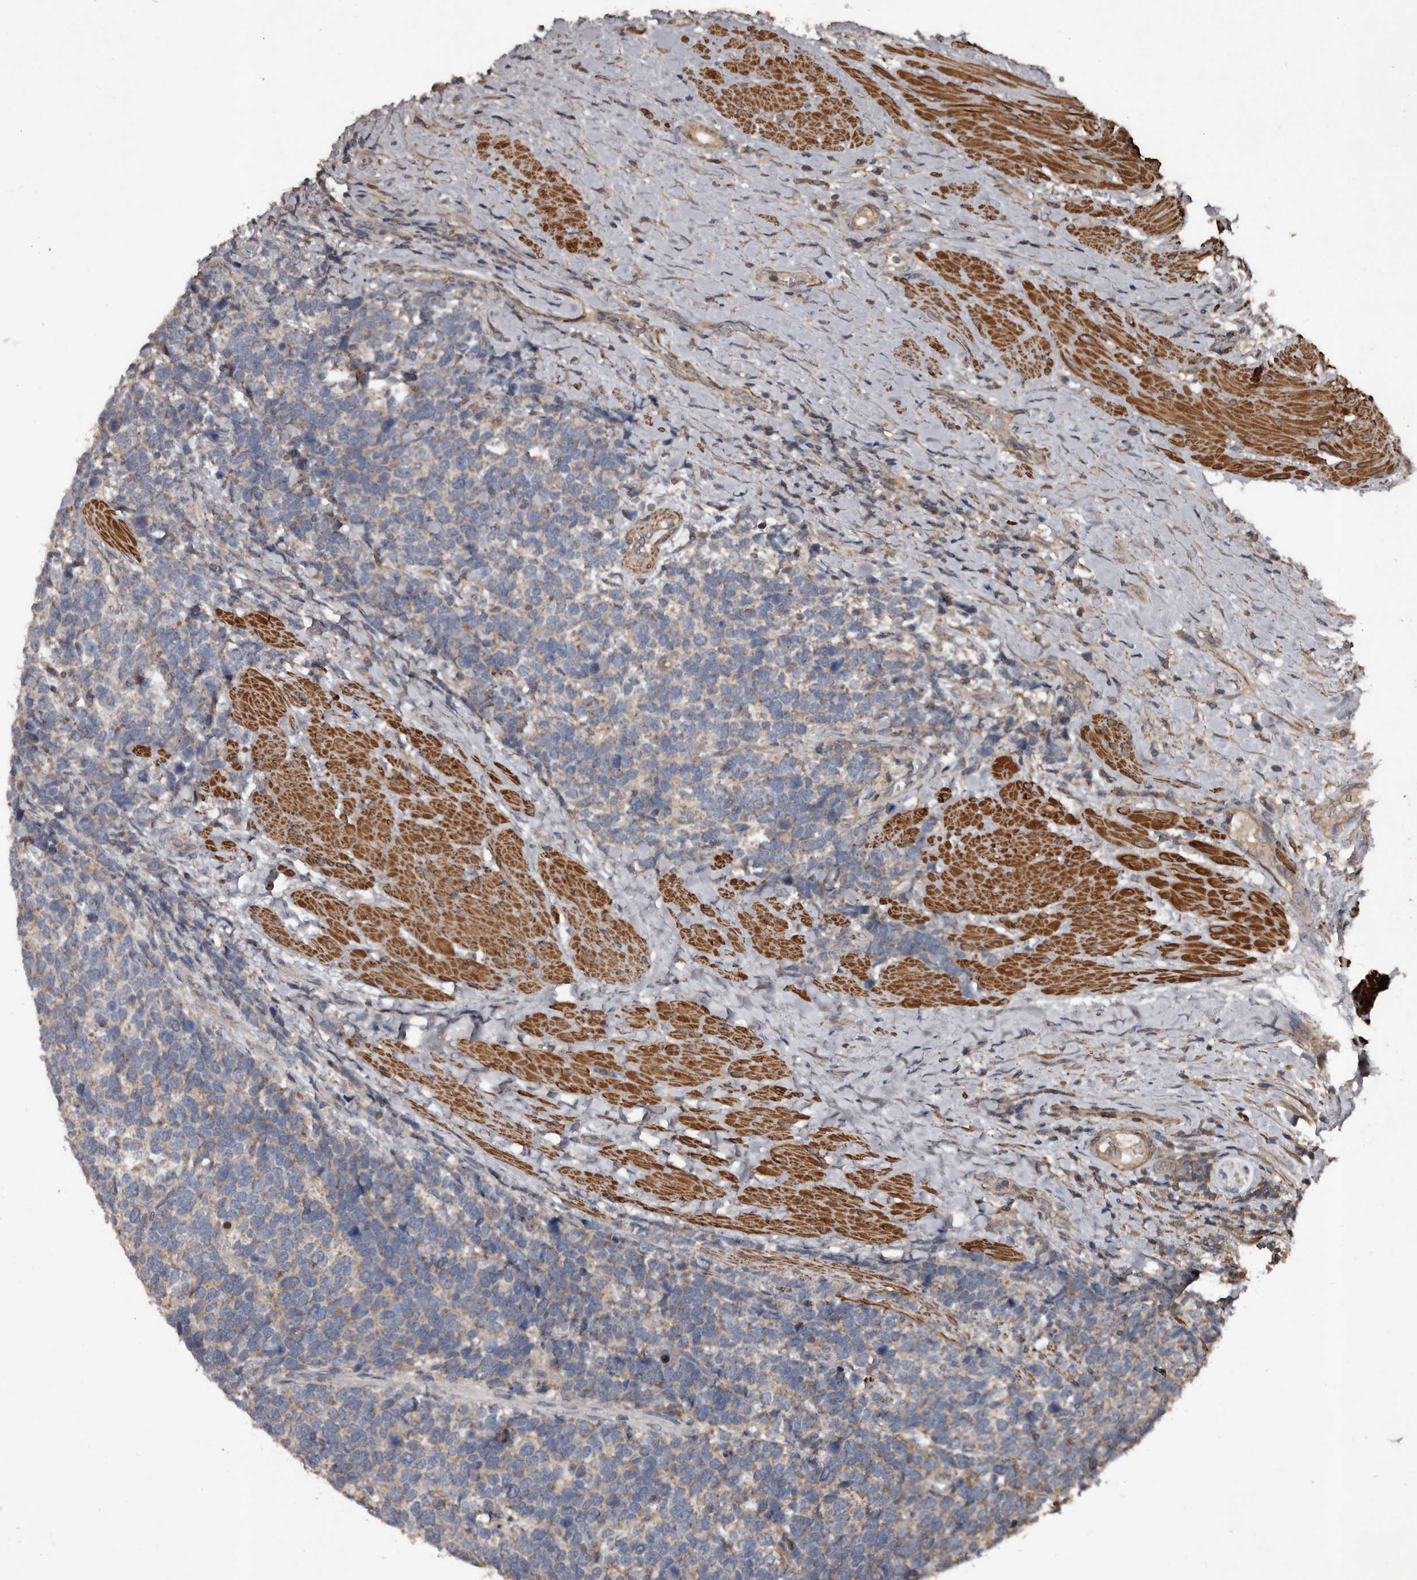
{"staining": {"intensity": "weak", "quantity": "25%-75%", "location": "cytoplasmic/membranous"}, "tissue": "urothelial cancer", "cell_type": "Tumor cells", "image_type": "cancer", "snomed": [{"axis": "morphology", "description": "Urothelial carcinoma, High grade"}, {"axis": "topography", "description": "Urinary bladder"}], "caption": "Weak cytoplasmic/membranous expression is present in approximately 25%-75% of tumor cells in high-grade urothelial carcinoma. The protein of interest is shown in brown color, while the nuclei are stained blue.", "gene": "GREB1", "patient": {"sex": "female", "age": 82}}